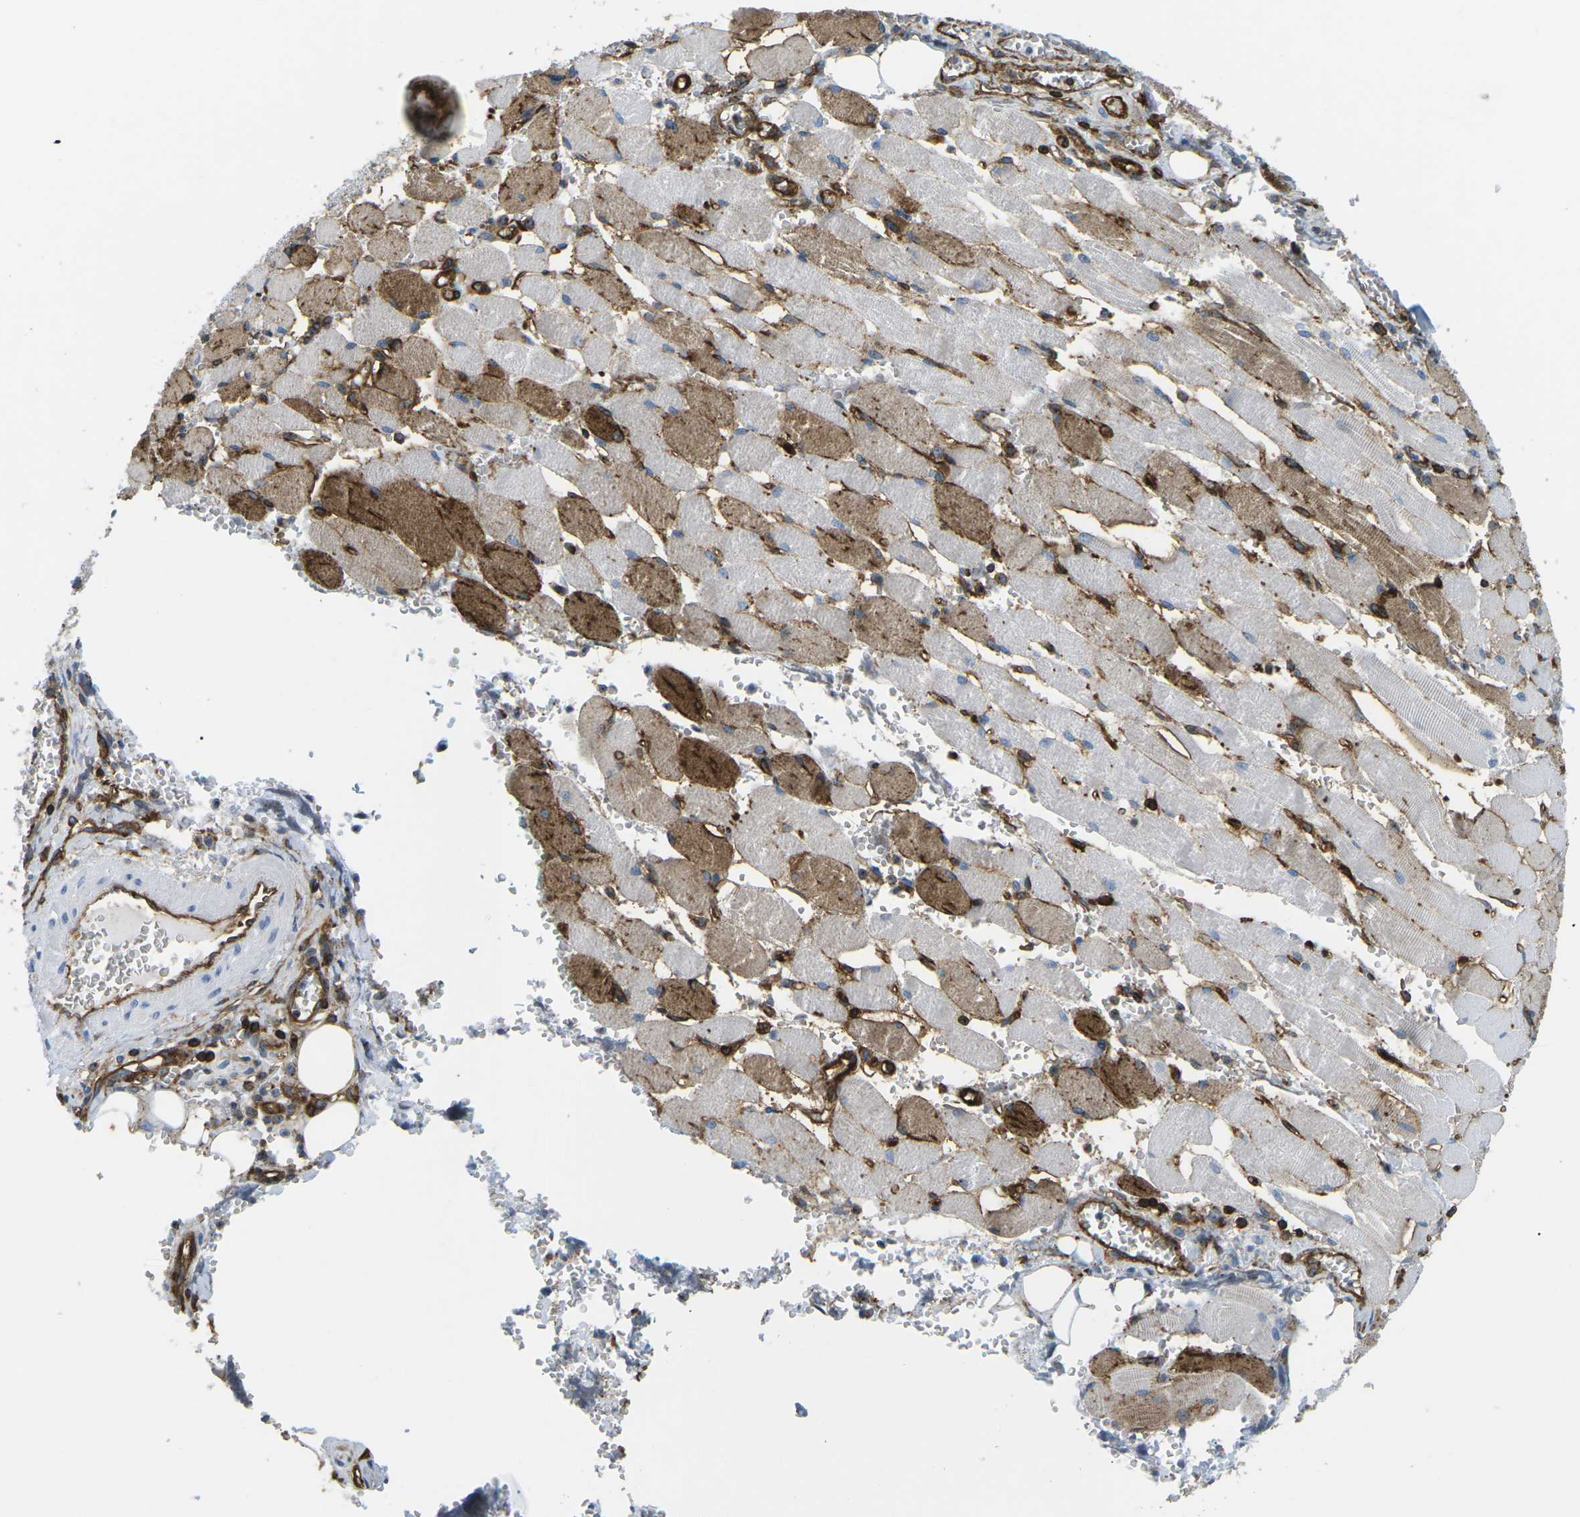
{"staining": {"intensity": "negative", "quantity": "none", "location": "none"}, "tissue": "adipose tissue", "cell_type": "Adipocytes", "image_type": "normal", "snomed": [{"axis": "morphology", "description": "Squamous cell carcinoma, NOS"}, {"axis": "topography", "description": "Oral tissue"}, {"axis": "topography", "description": "Head-Neck"}], "caption": "DAB (3,3'-diaminobenzidine) immunohistochemical staining of benign human adipose tissue reveals no significant expression in adipocytes.", "gene": "HLA", "patient": {"sex": "female", "age": 50}}